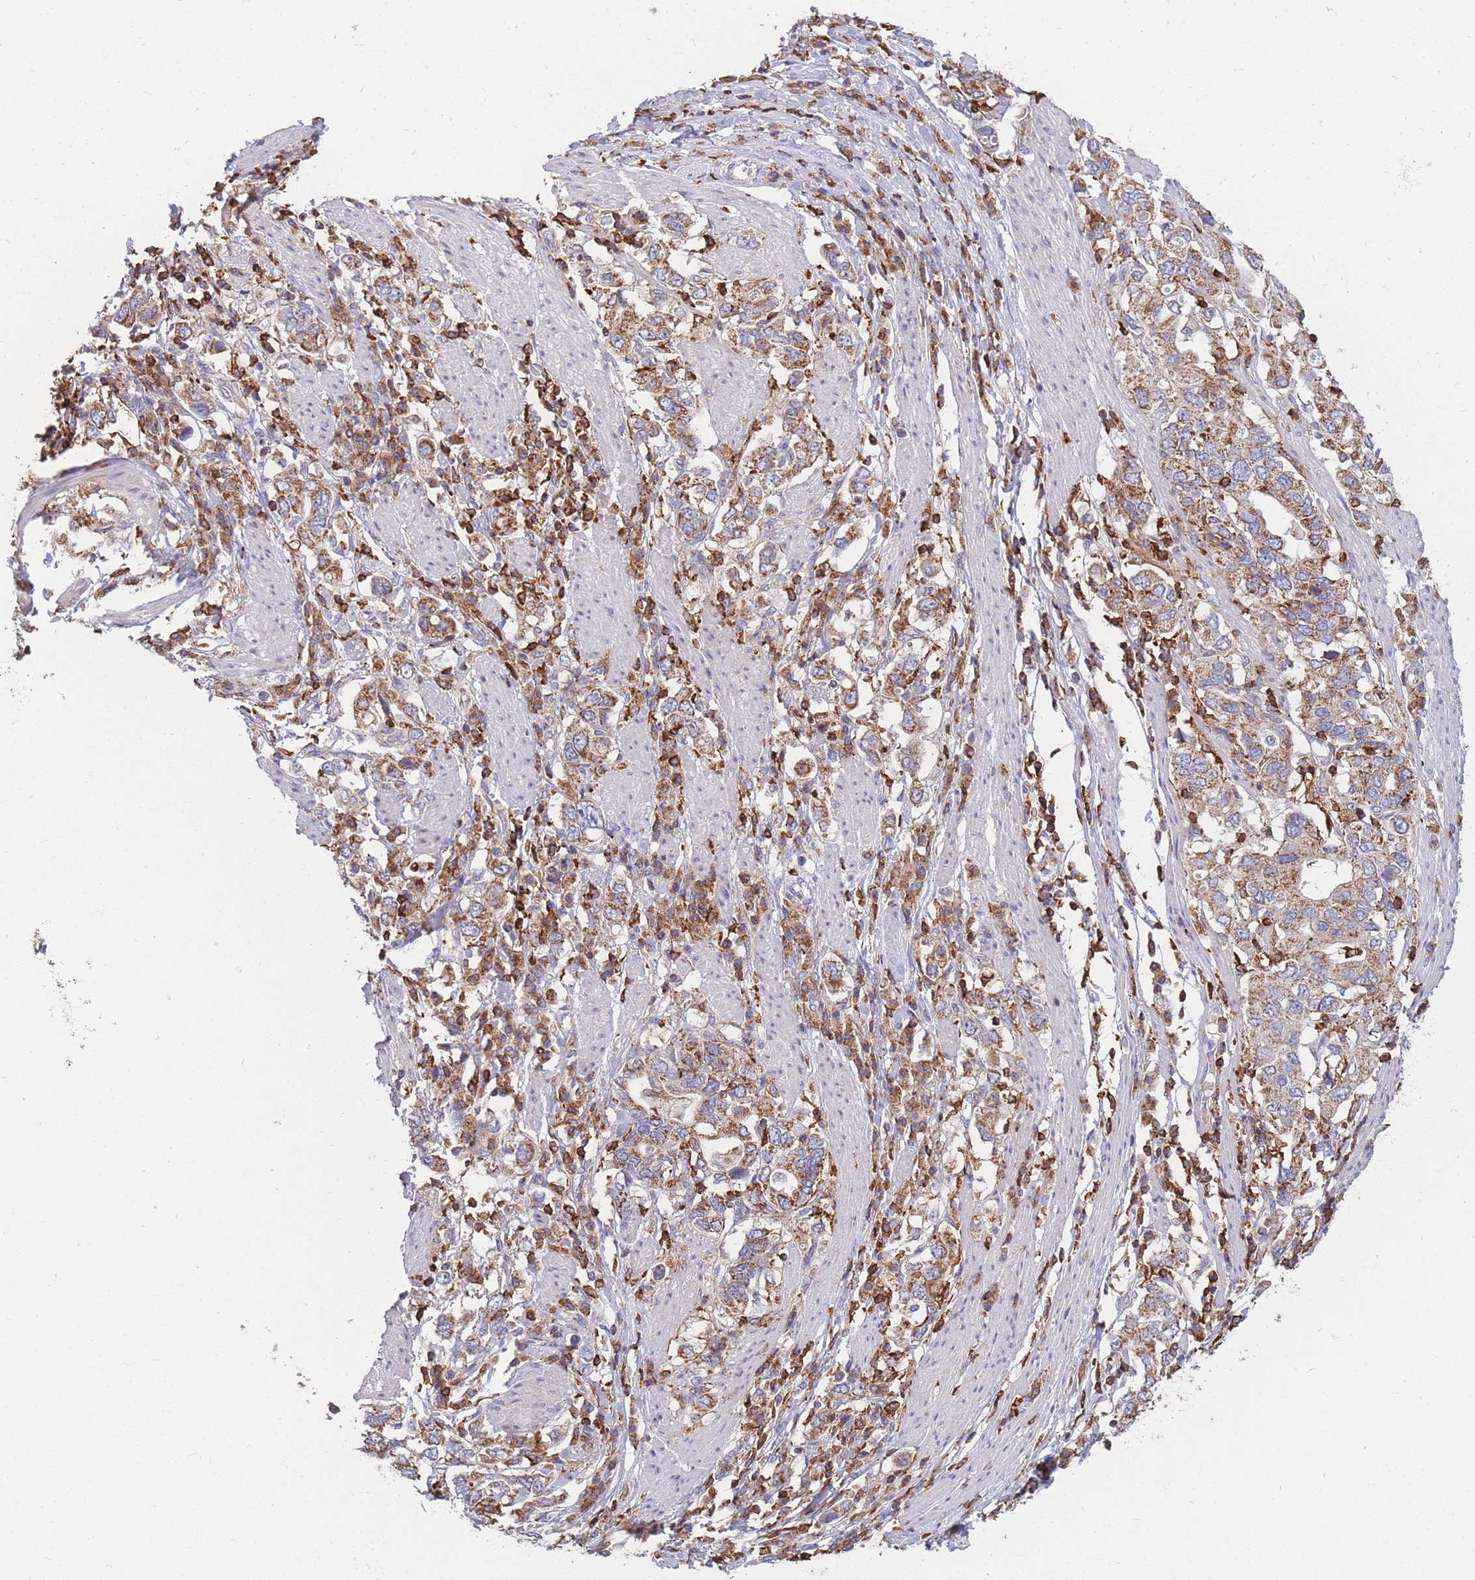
{"staining": {"intensity": "moderate", "quantity": ">75%", "location": "cytoplasmic/membranous"}, "tissue": "stomach cancer", "cell_type": "Tumor cells", "image_type": "cancer", "snomed": [{"axis": "morphology", "description": "Adenocarcinoma, NOS"}, {"axis": "topography", "description": "Stomach, upper"}, {"axis": "topography", "description": "Stomach"}], "caption": "Immunohistochemistry (IHC) of stomach adenocarcinoma exhibits medium levels of moderate cytoplasmic/membranous expression in approximately >75% of tumor cells.", "gene": "MRPL54", "patient": {"sex": "male", "age": 62}}